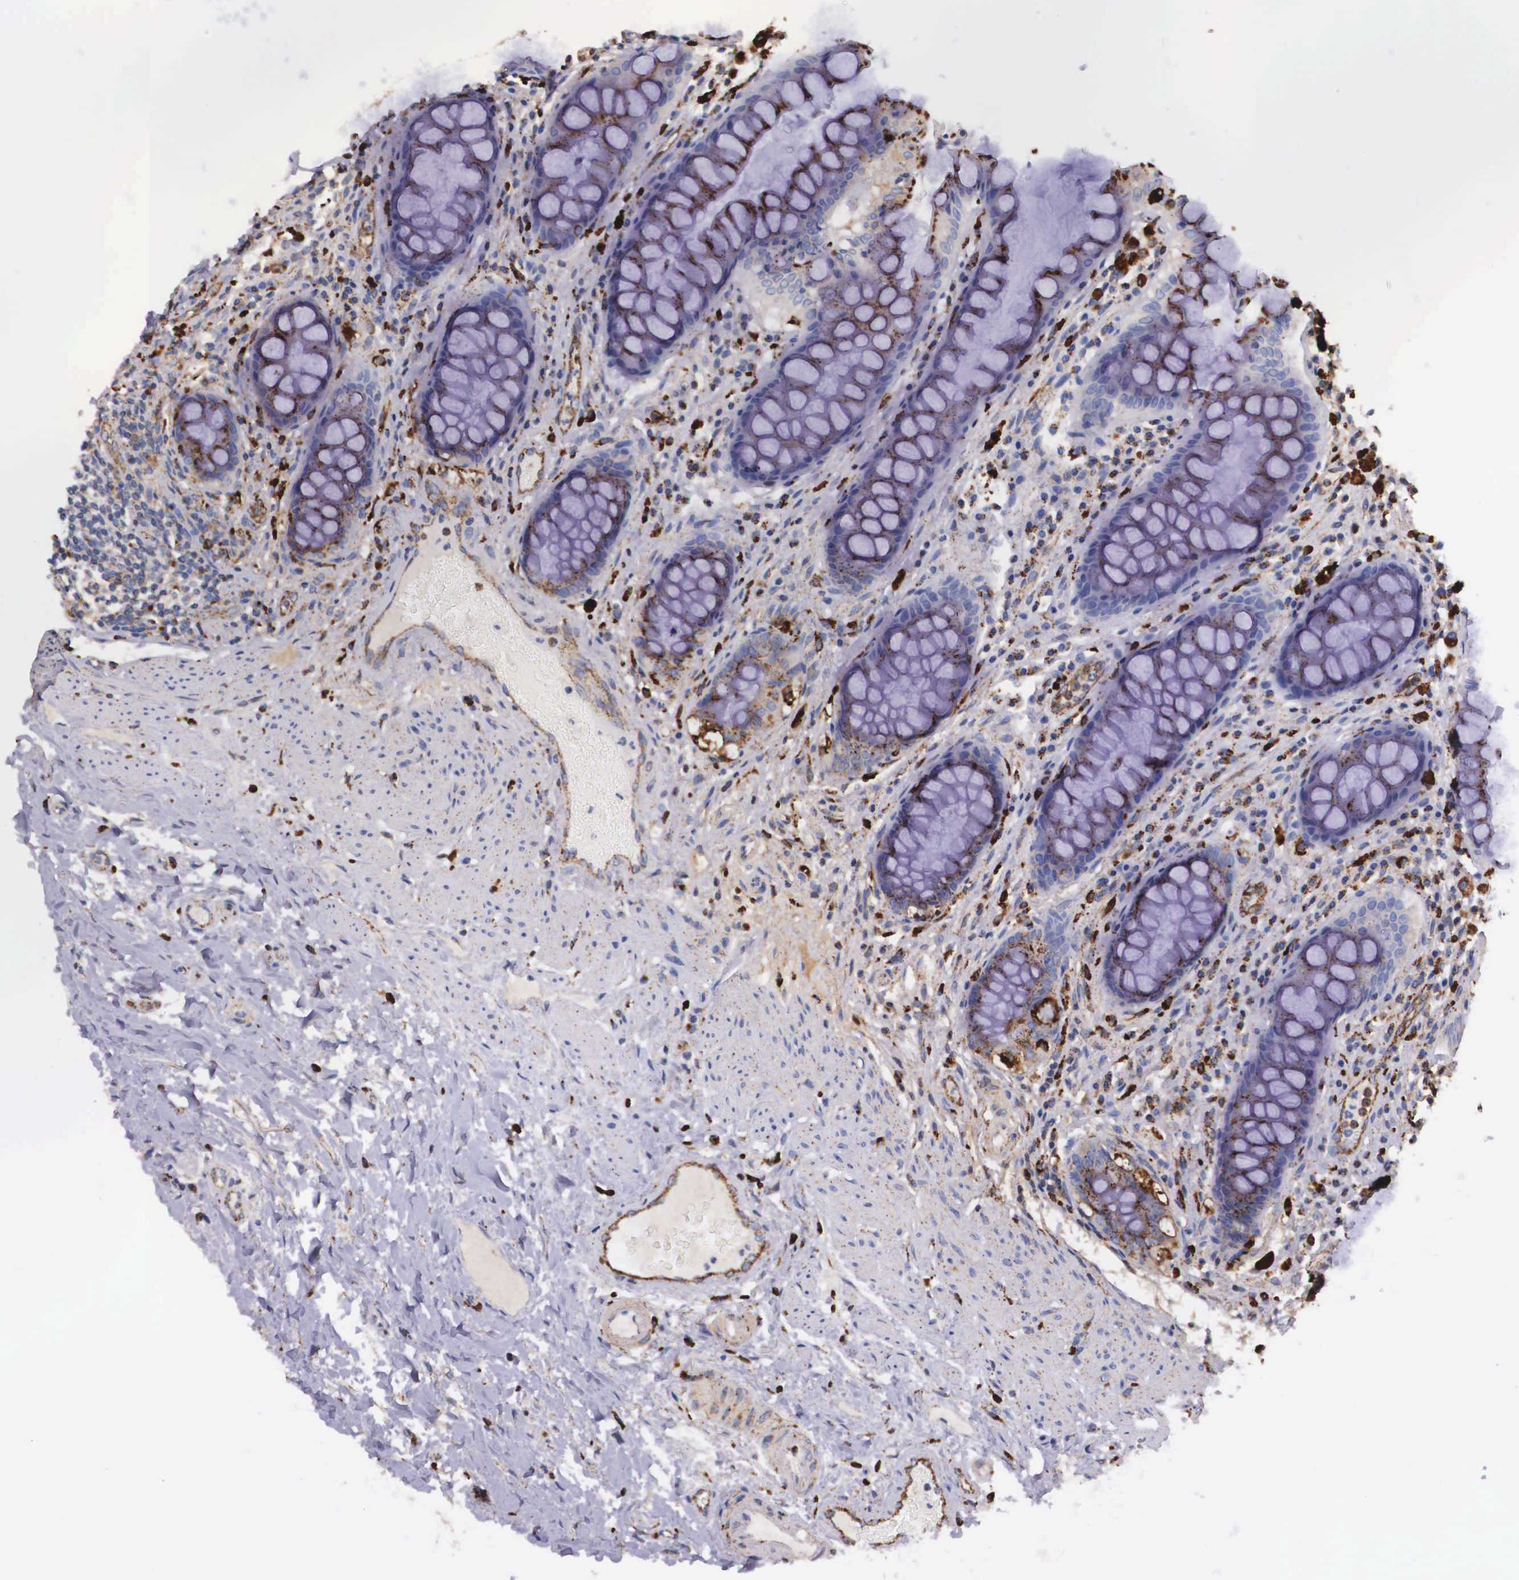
{"staining": {"intensity": "weak", "quantity": "25%-75%", "location": "cytoplasmic/membranous"}, "tissue": "rectum", "cell_type": "Glandular cells", "image_type": "normal", "snomed": [{"axis": "morphology", "description": "Normal tissue, NOS"}, {"axis": "topography", "description": "Rectum"}], "caption": "Protein expression analysis of normal human rectum reveals weak cytoplasmic/membranous positivity in about 25%-75% of glandular cells. The staining was performed using DAB (3,3'-diaminobenzidine), with brown indicating positive protein expression. Nuclei are stained blue with hematoxylin.", "gene": "NAGA", "patient": {"sex": "female", "age": 75}}